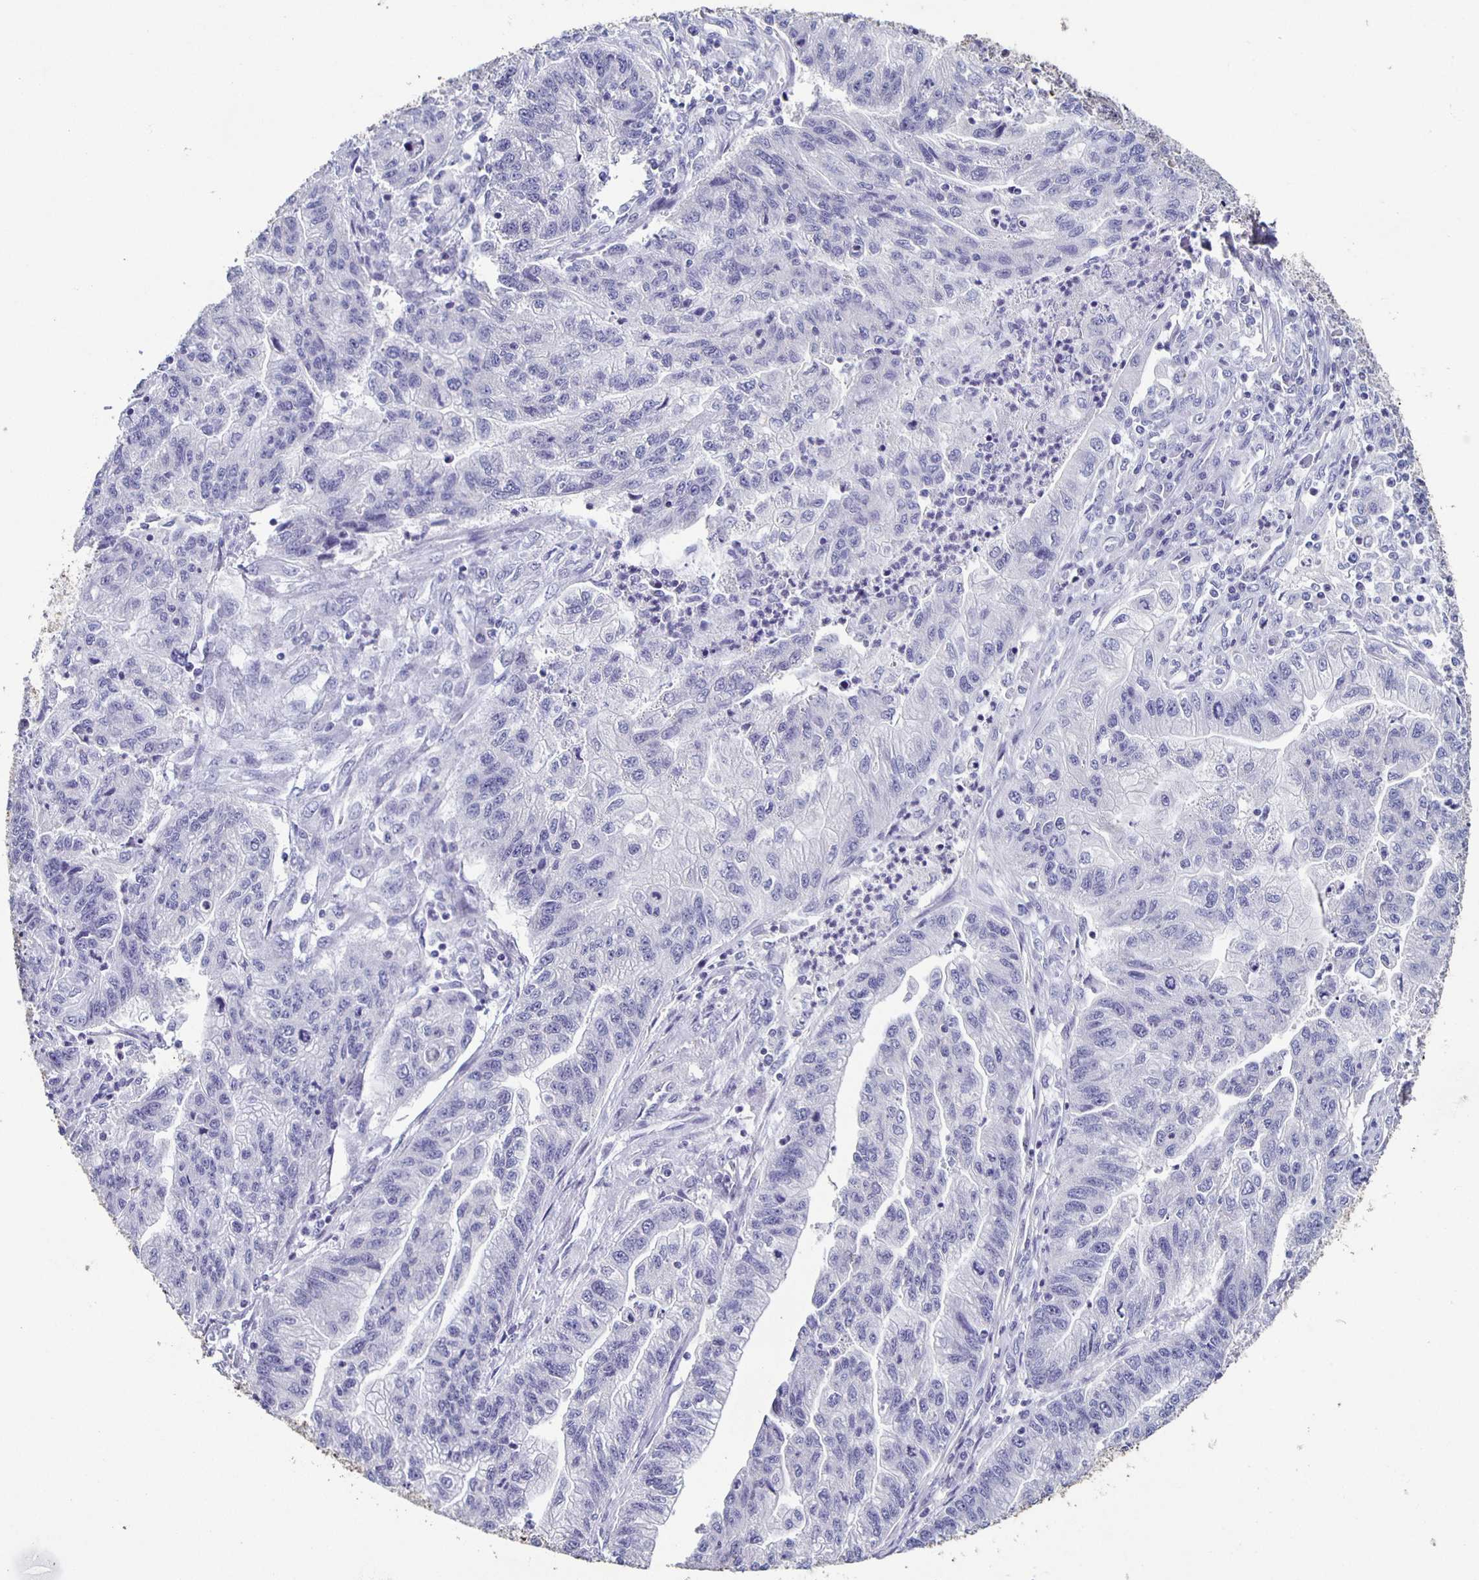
{"staining": {"intensity": "negative", "quantity": "none", "location": "none"}, "tissue": "stomach cancer", "cell_type": "Tumor cells", "image_type": "cancer", "snomed": [{"axis": "morphology", "description": "Adenocarcinoma, NOS"}, {"axis": "topography", "description": "Stomach"}], "caption": "Immunohistochemistry image of neoplastic tissue: human stomach adenocarcinoma stained with DAB exhibits no significant protein staining in tumor cells.", "gene": "CARNS1", "patient": {"sex": "male", "age": 83}}